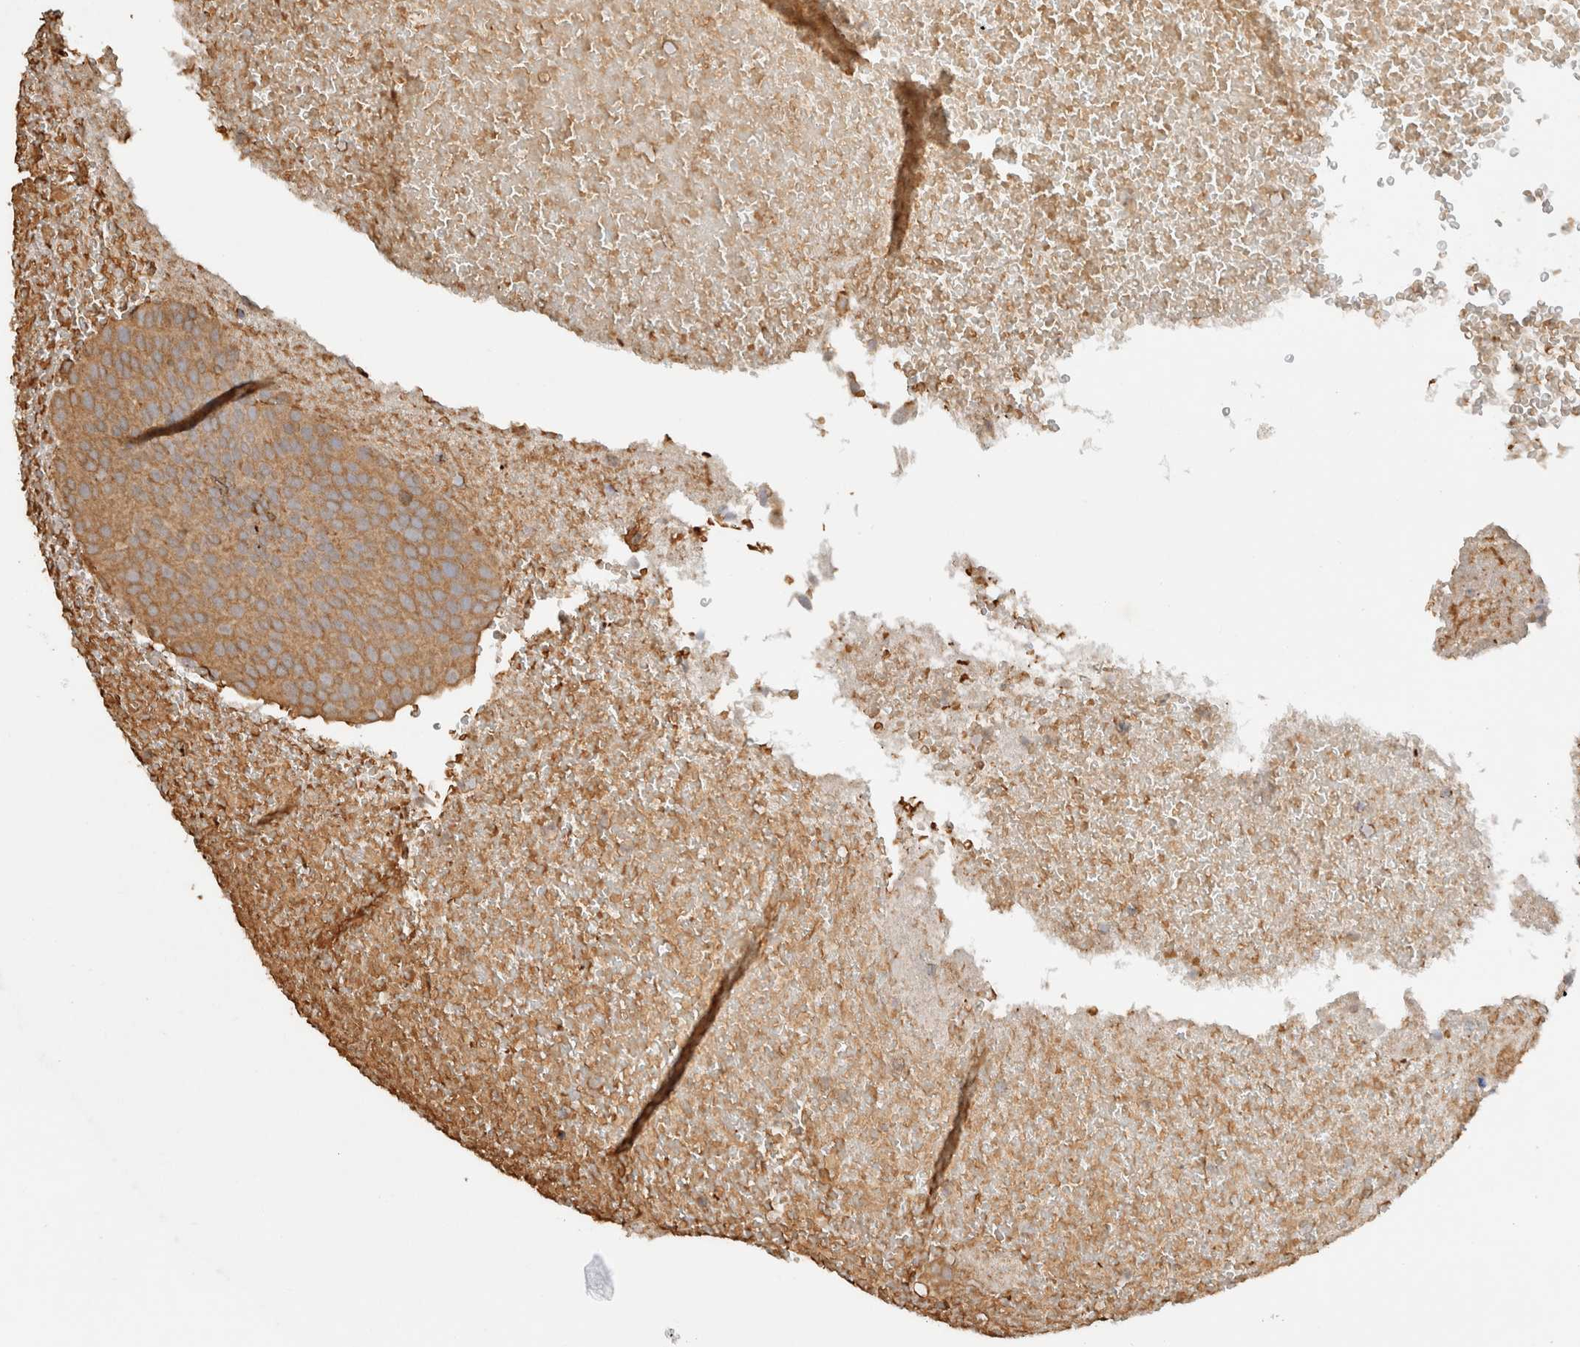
{"staining": {"intensity": "moderate", "quantity": ">75%", "location": "cytoplasmic/membranous"}, "tissue": "urothelial cancer", "cell_type": "Tumor cells", "image_type": "cancer", "snomed": [{"axis": "morphology", "description": "Urothelial carcinoma, Low grade"}, {"axis": "topography", "description": "Urinary bladder"}], "caption": "Human urothelial cancer stained with a protein marker displays moderate staining in tumor cells.", "gene": "CA13", "patient": {"sex": "male", "age": 78}}